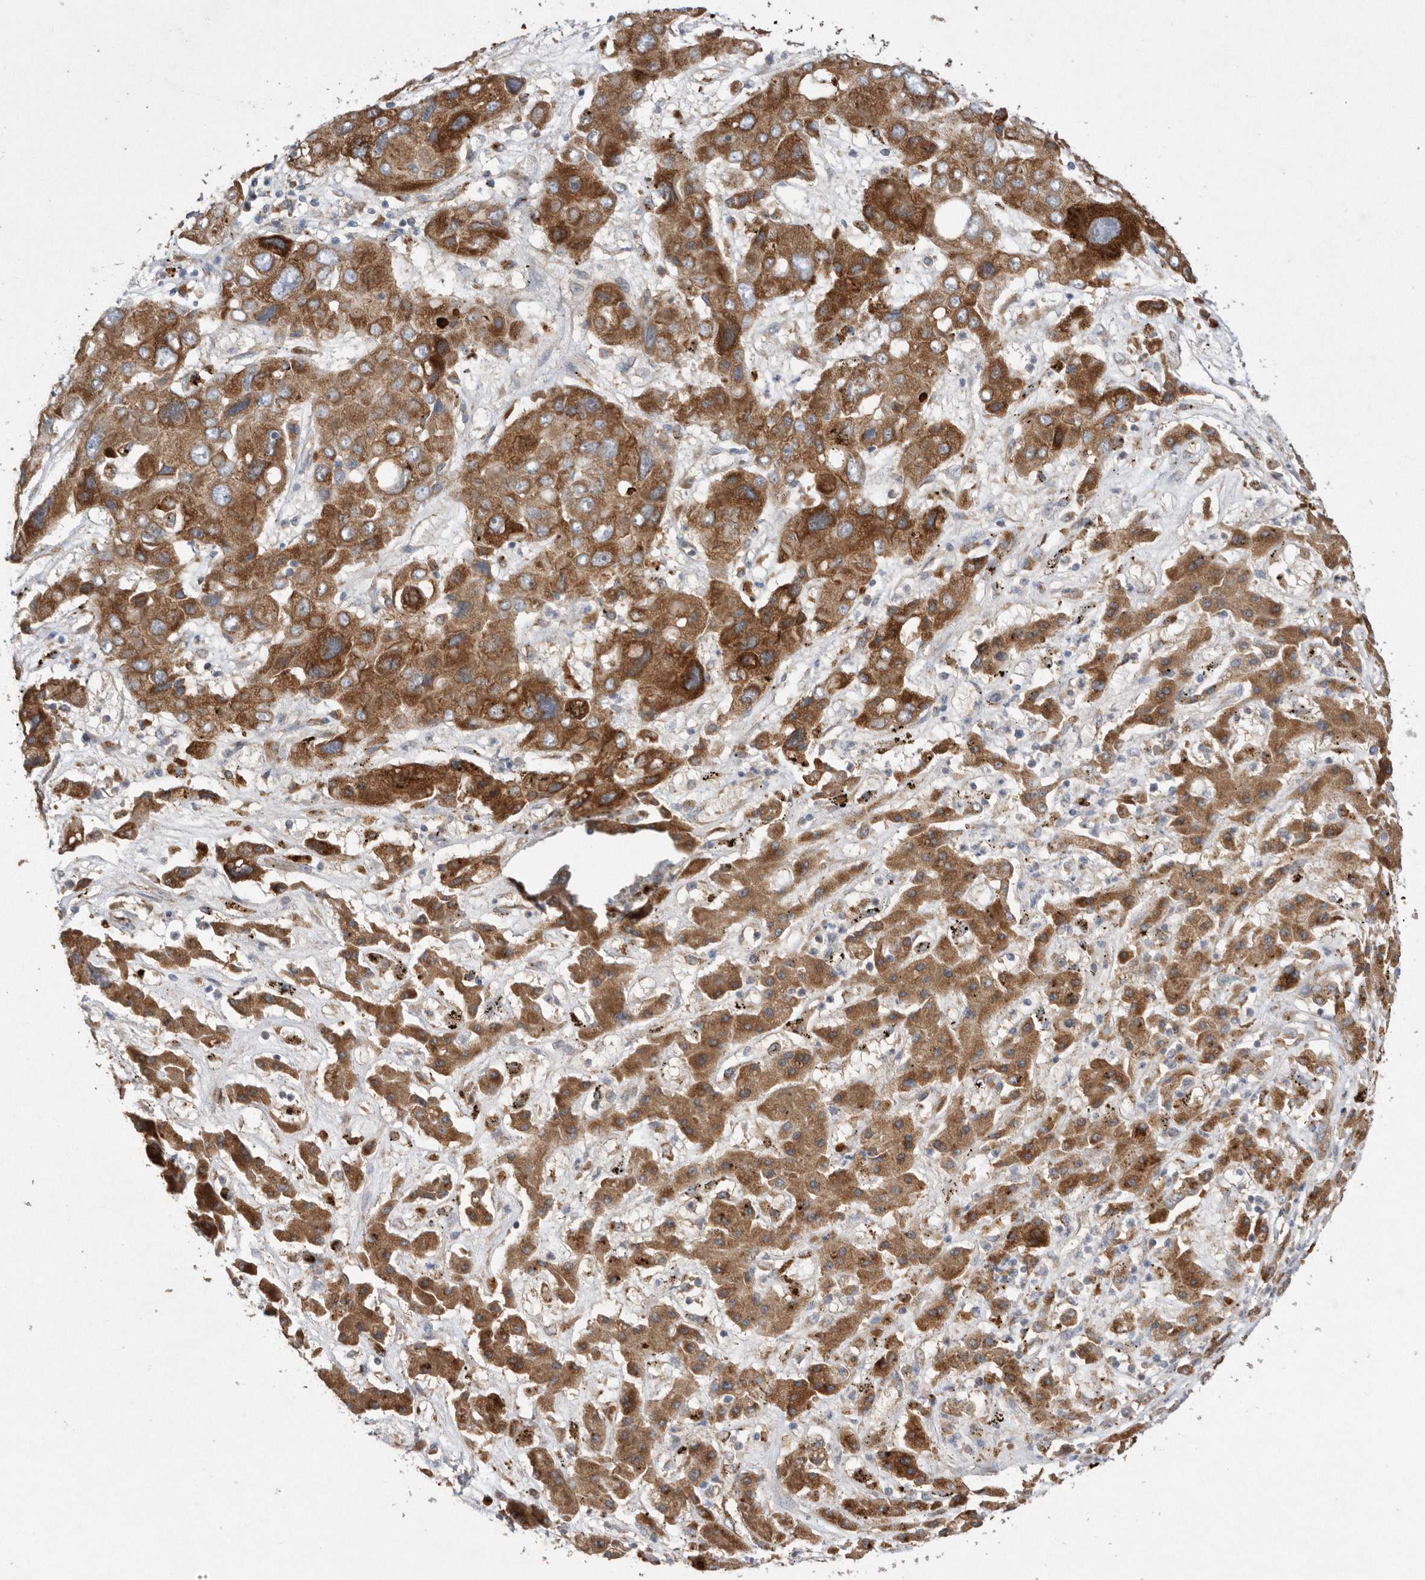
{"staining": {"intensity": "strong", "quantity": ">75%", "location": "cytoplasmic/membranous"}, "tissue": "liver cancer", "cell_type": "Tumor cells", "image_type": "cancer", "snomed": [{"axis": "morphology", "description": "Cholangiocarcinoma"}, {"axis": "topography", "description": "Liver"}], "caption": "Liver cancer (cholangiocarcinoma) stained with immunohistochemistry exhibits strong cytoplasmic/membranous expression in about >75% of tumor cells.", "gene": "PON2", "patient": {"sex": "male", "age": 67}}